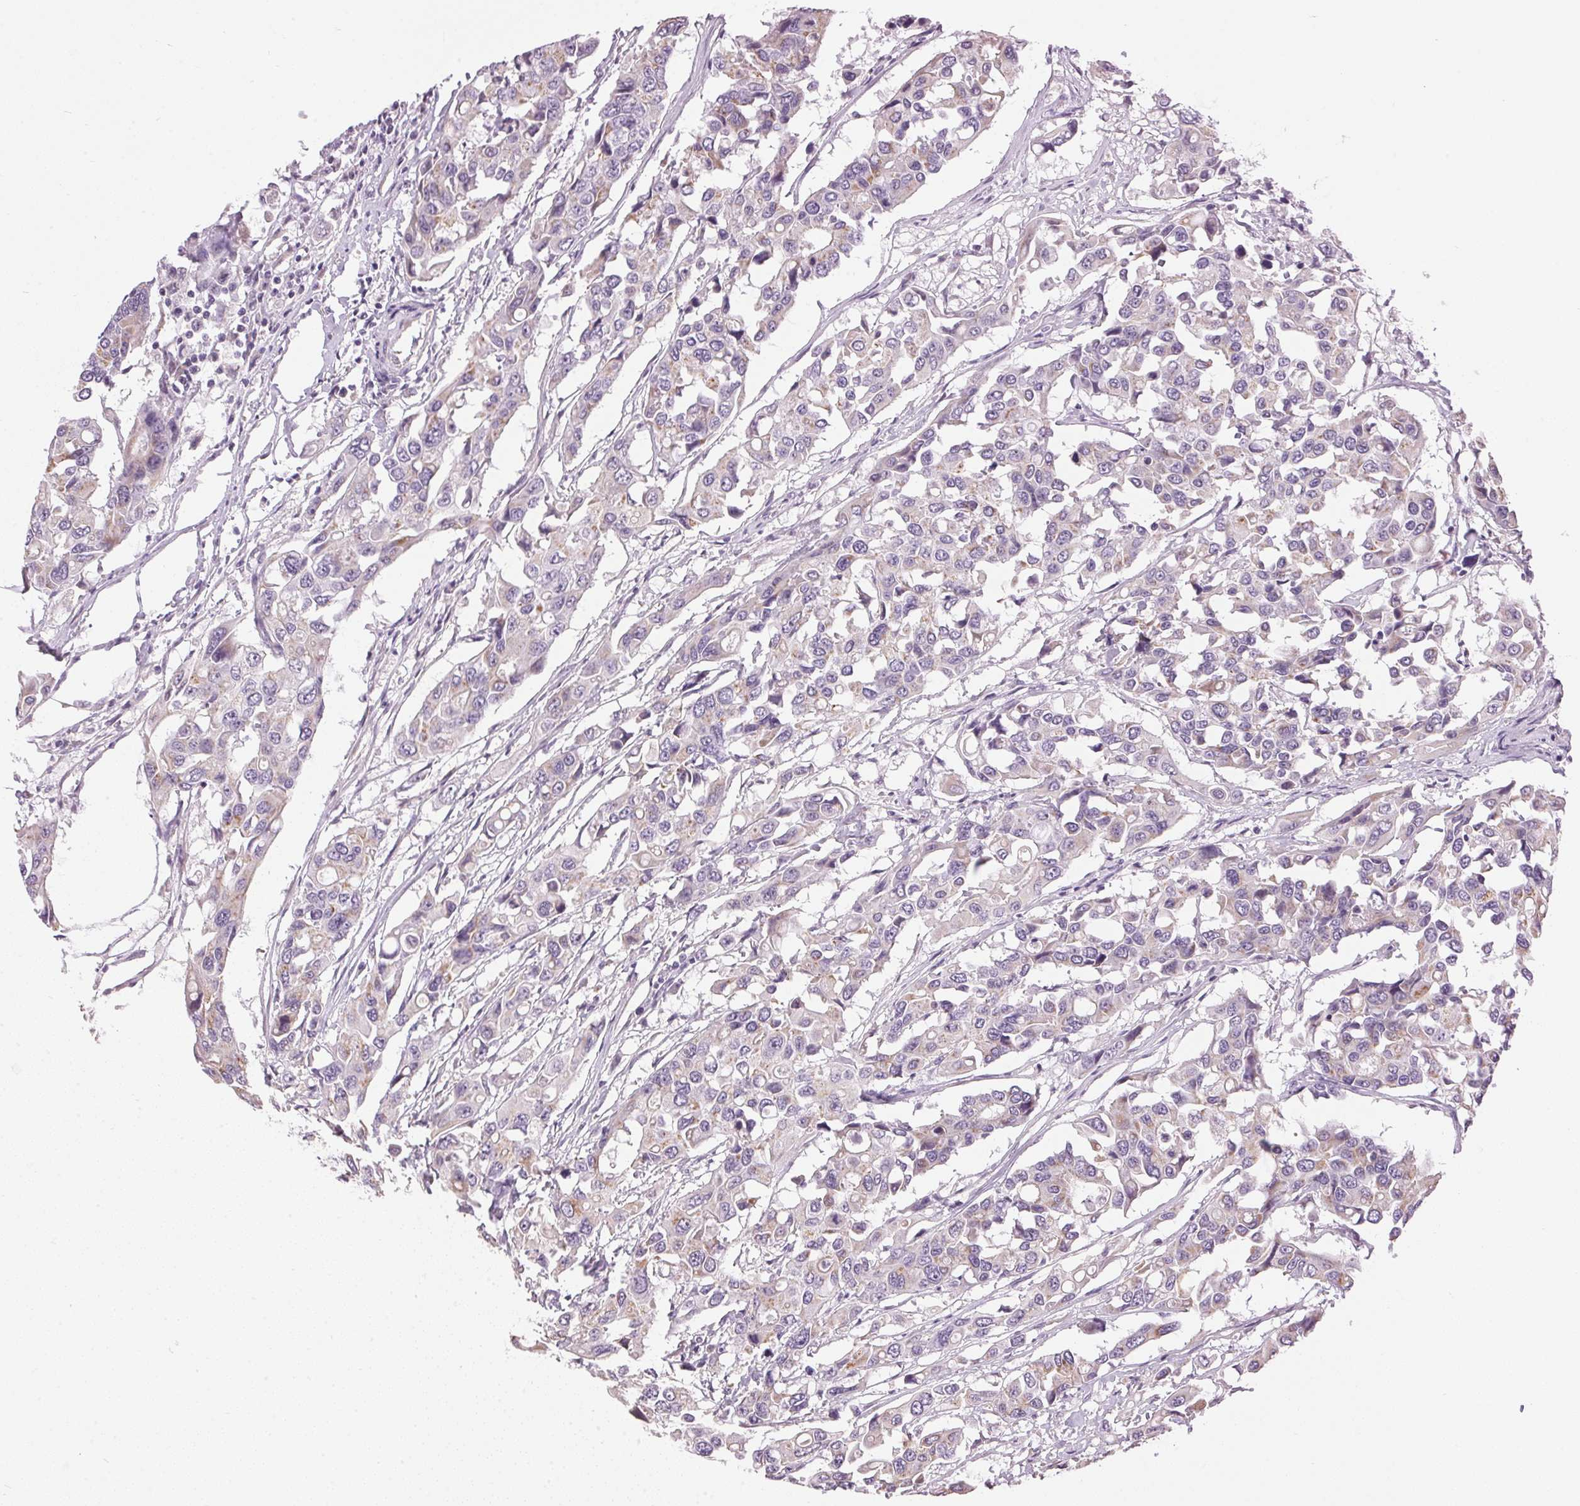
{"staining": {"intensity": "weak", "quantity": "<25%", "location": "cytoplasmic/membranous"}, "tissue": "colorectal cancer", "cell_type": "Tumor cells", "image_type": "cancer", "snomed": [{"axis": "morphology", "description": "Adenocarcinoma, NOS"}, {"axis": "topography", "description": "Colon"}], "caption": "Human adenocarcinoma (colorectal) stained for a protein using immunohistochemistry (IHC) reveals no expression in tumor cells.", "gene": "GOLPH3", "patient": {"sex": "male", "age": 77}}